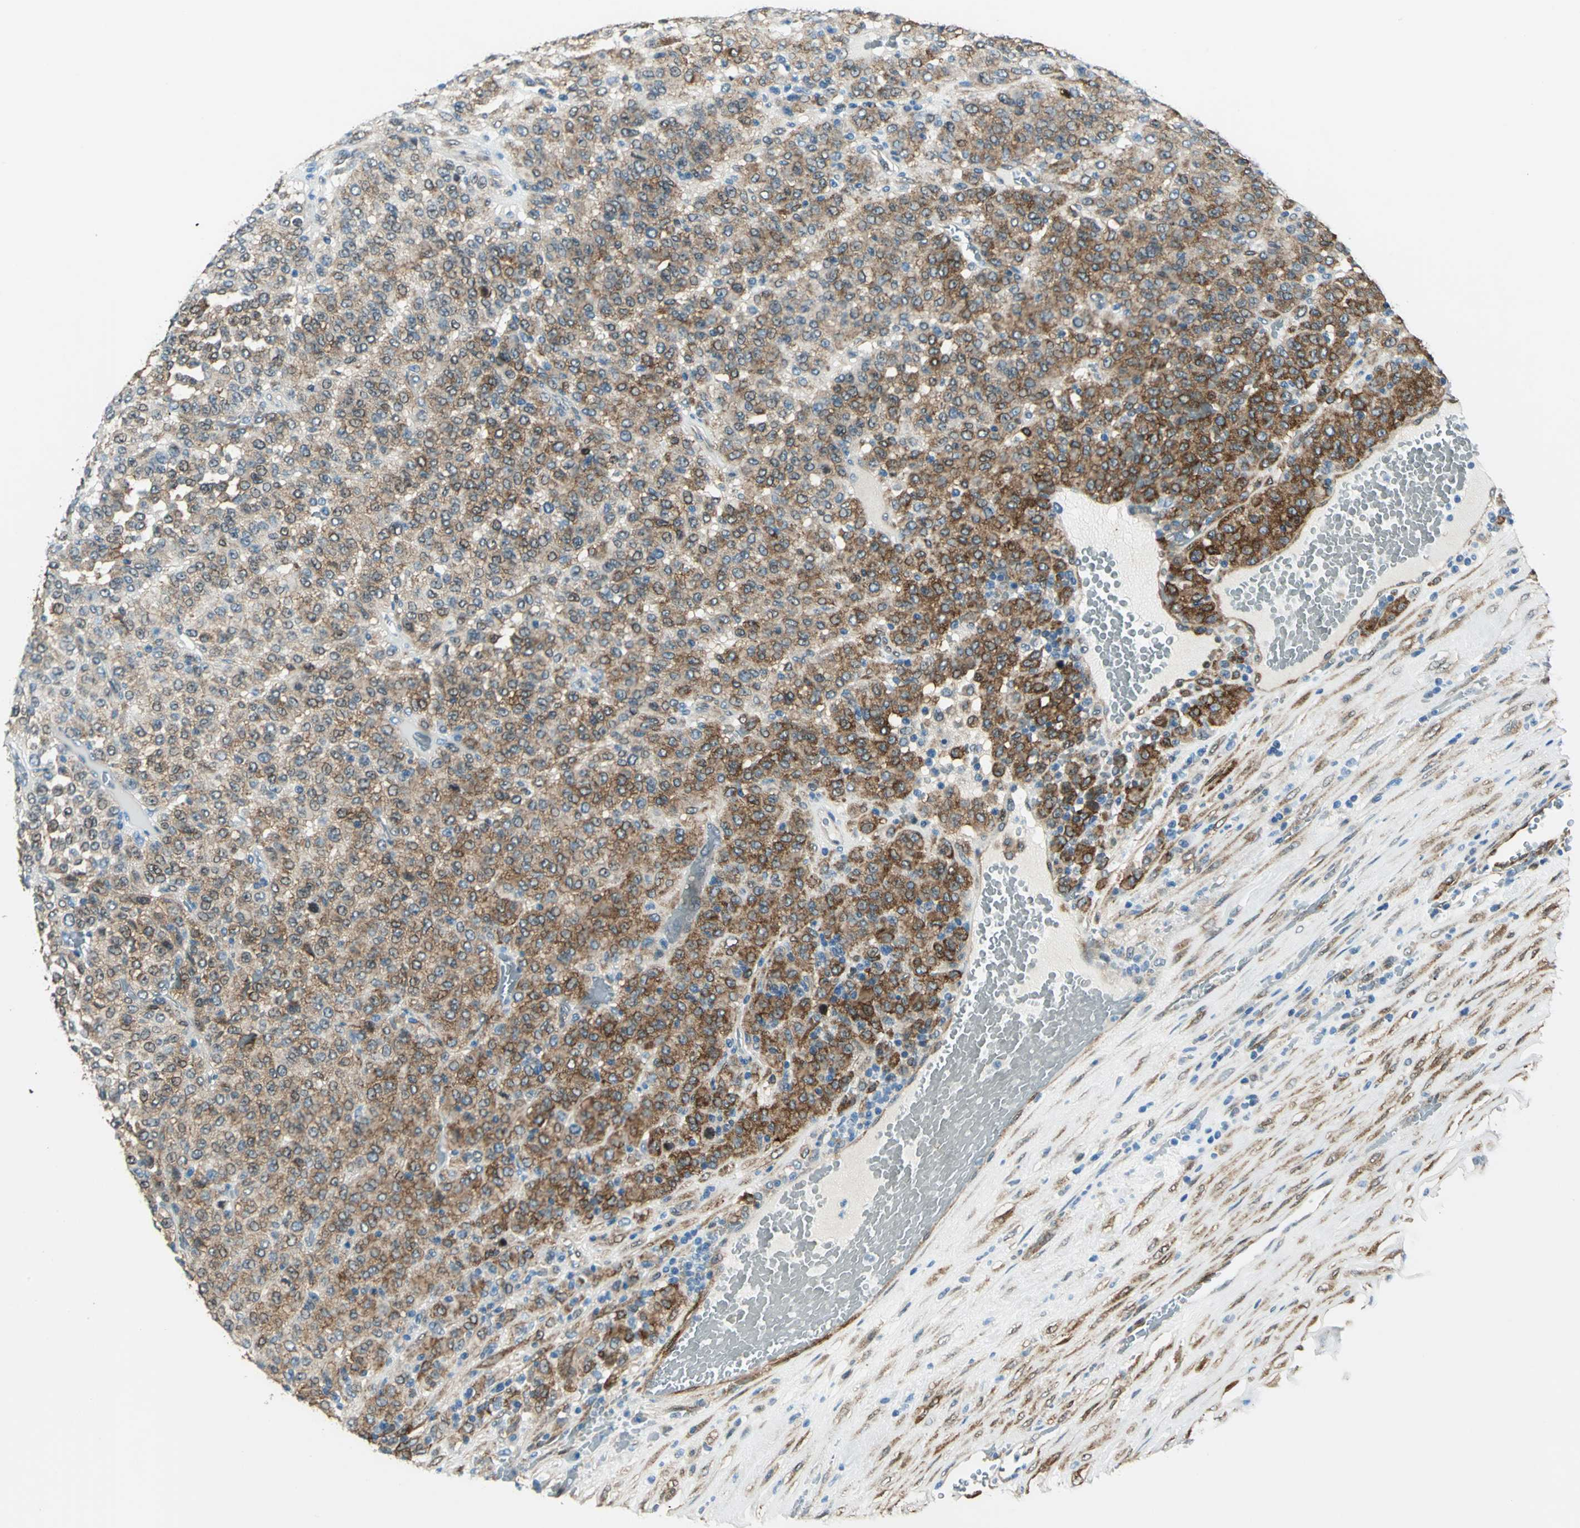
{"staining": {"intensity": "strong", "quantity": "25%-75%", "location": "cytoplasmic/membranous"}, "tissue": "melanoma", "cell_type": "Tumor cells", "image_type": "cancer", "snomed": [{"axis": "morphology", "description": "Malignant melanoma, Metastatic site"}, {"axis": "topography", "description": "Pancreas"}], "caption": "A brown stain labels strong cytoplasmic/membranous positivity of a protein in melanoma tumor cells.", "gene": "HSPB1", "patient": {"sex": "female", "age": 30}}